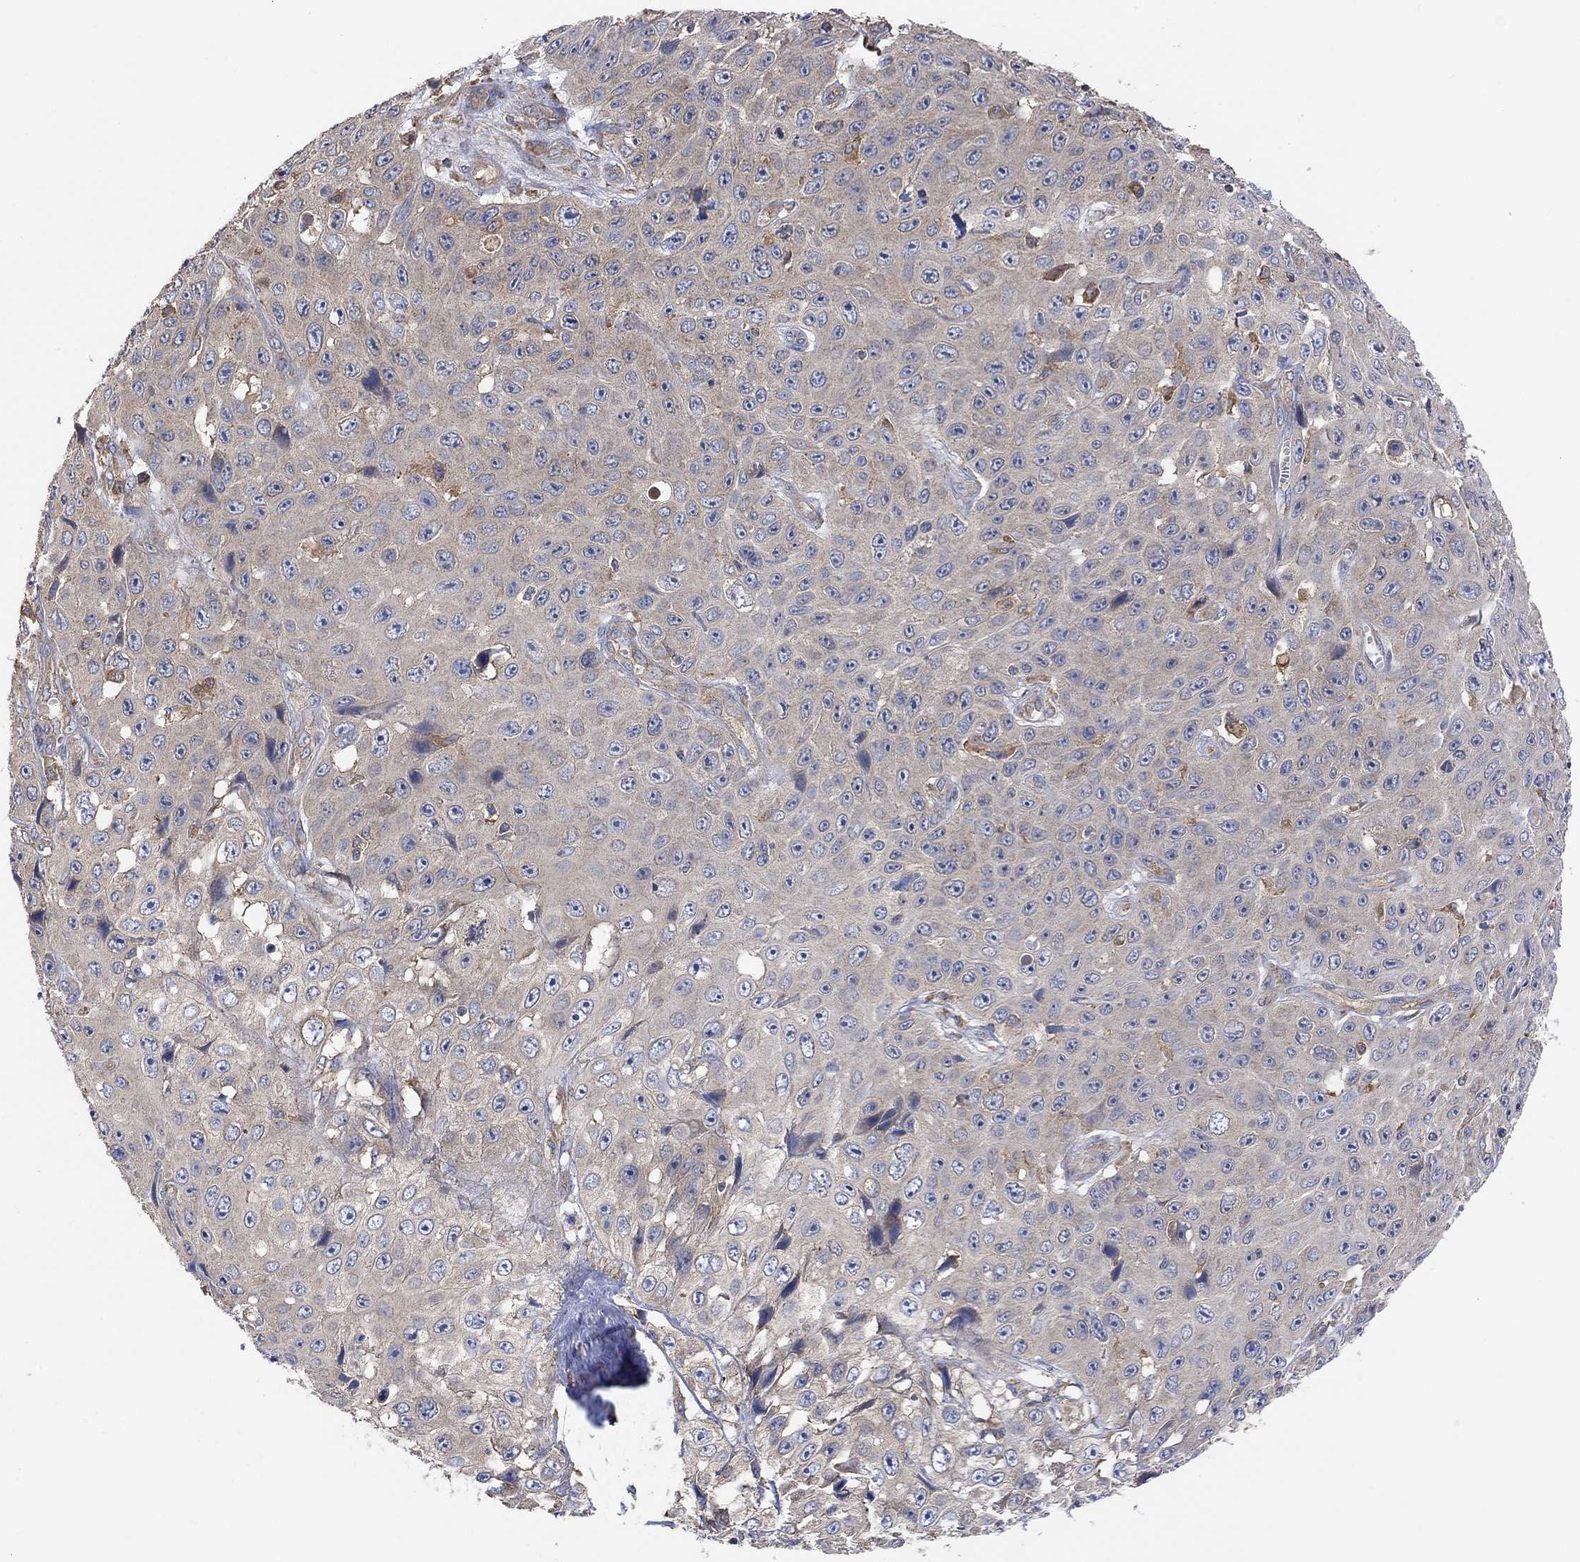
{"staining": {"intensity": "weak", "quantity": "<25%", "location": "cytoplasmic/membranous"}, "tissue": "skin cancer", "cell_type": "Tumor cells", "image_type": "cancer", "snomed": [{"axis": "morphology", "description": "Squamous cell carcinoma, NOS"}, {"axis": "topography", "description": "Skin"}], "caption": "The histopathology image demonstrates no staining of tumor cells in squamous cell carcinoma (skin).", "gene": "BLOC1S3", "patient": {"sex": "male", "age": 82}}